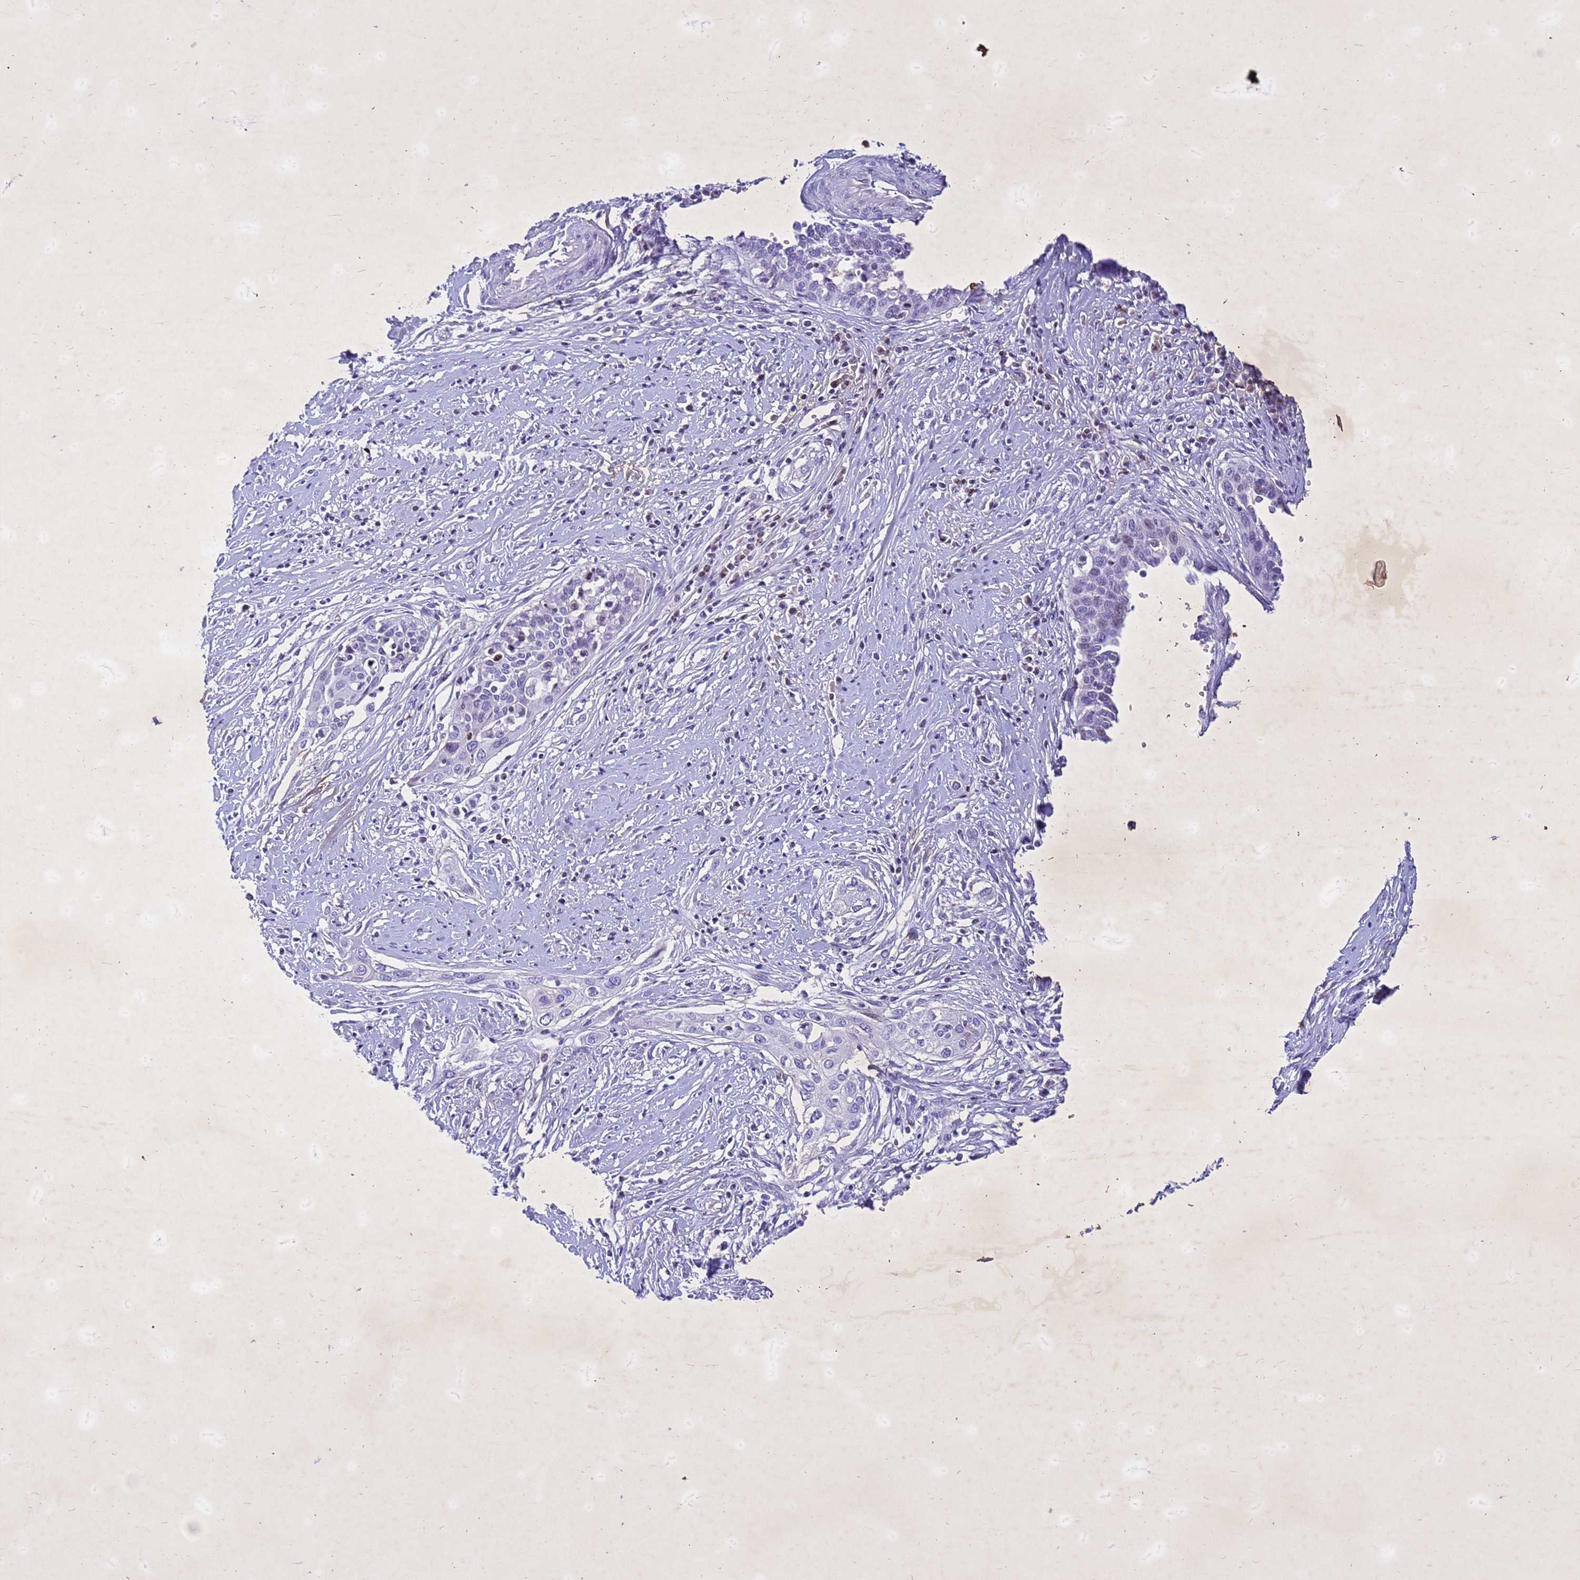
{"staining": {"intensity": "negative", "quantity": "none", "location": "none"}, "tissue": "cervical cancer", "cell_type": "Tumor cells", "image_type": "cancer", "snomed": [{"axis": "morphology", "description": "Squamous cell carcinoma, NOS"}, {"axis": "topography", "description": "Cervix"}], "caption": "This is an immunohistochemistry photomicrograph of squamous cell carcinoma (cervical). There is no expression in tumor cells.", "gene": "COPS9", "patient": {"sex": "female", "age": 34}}